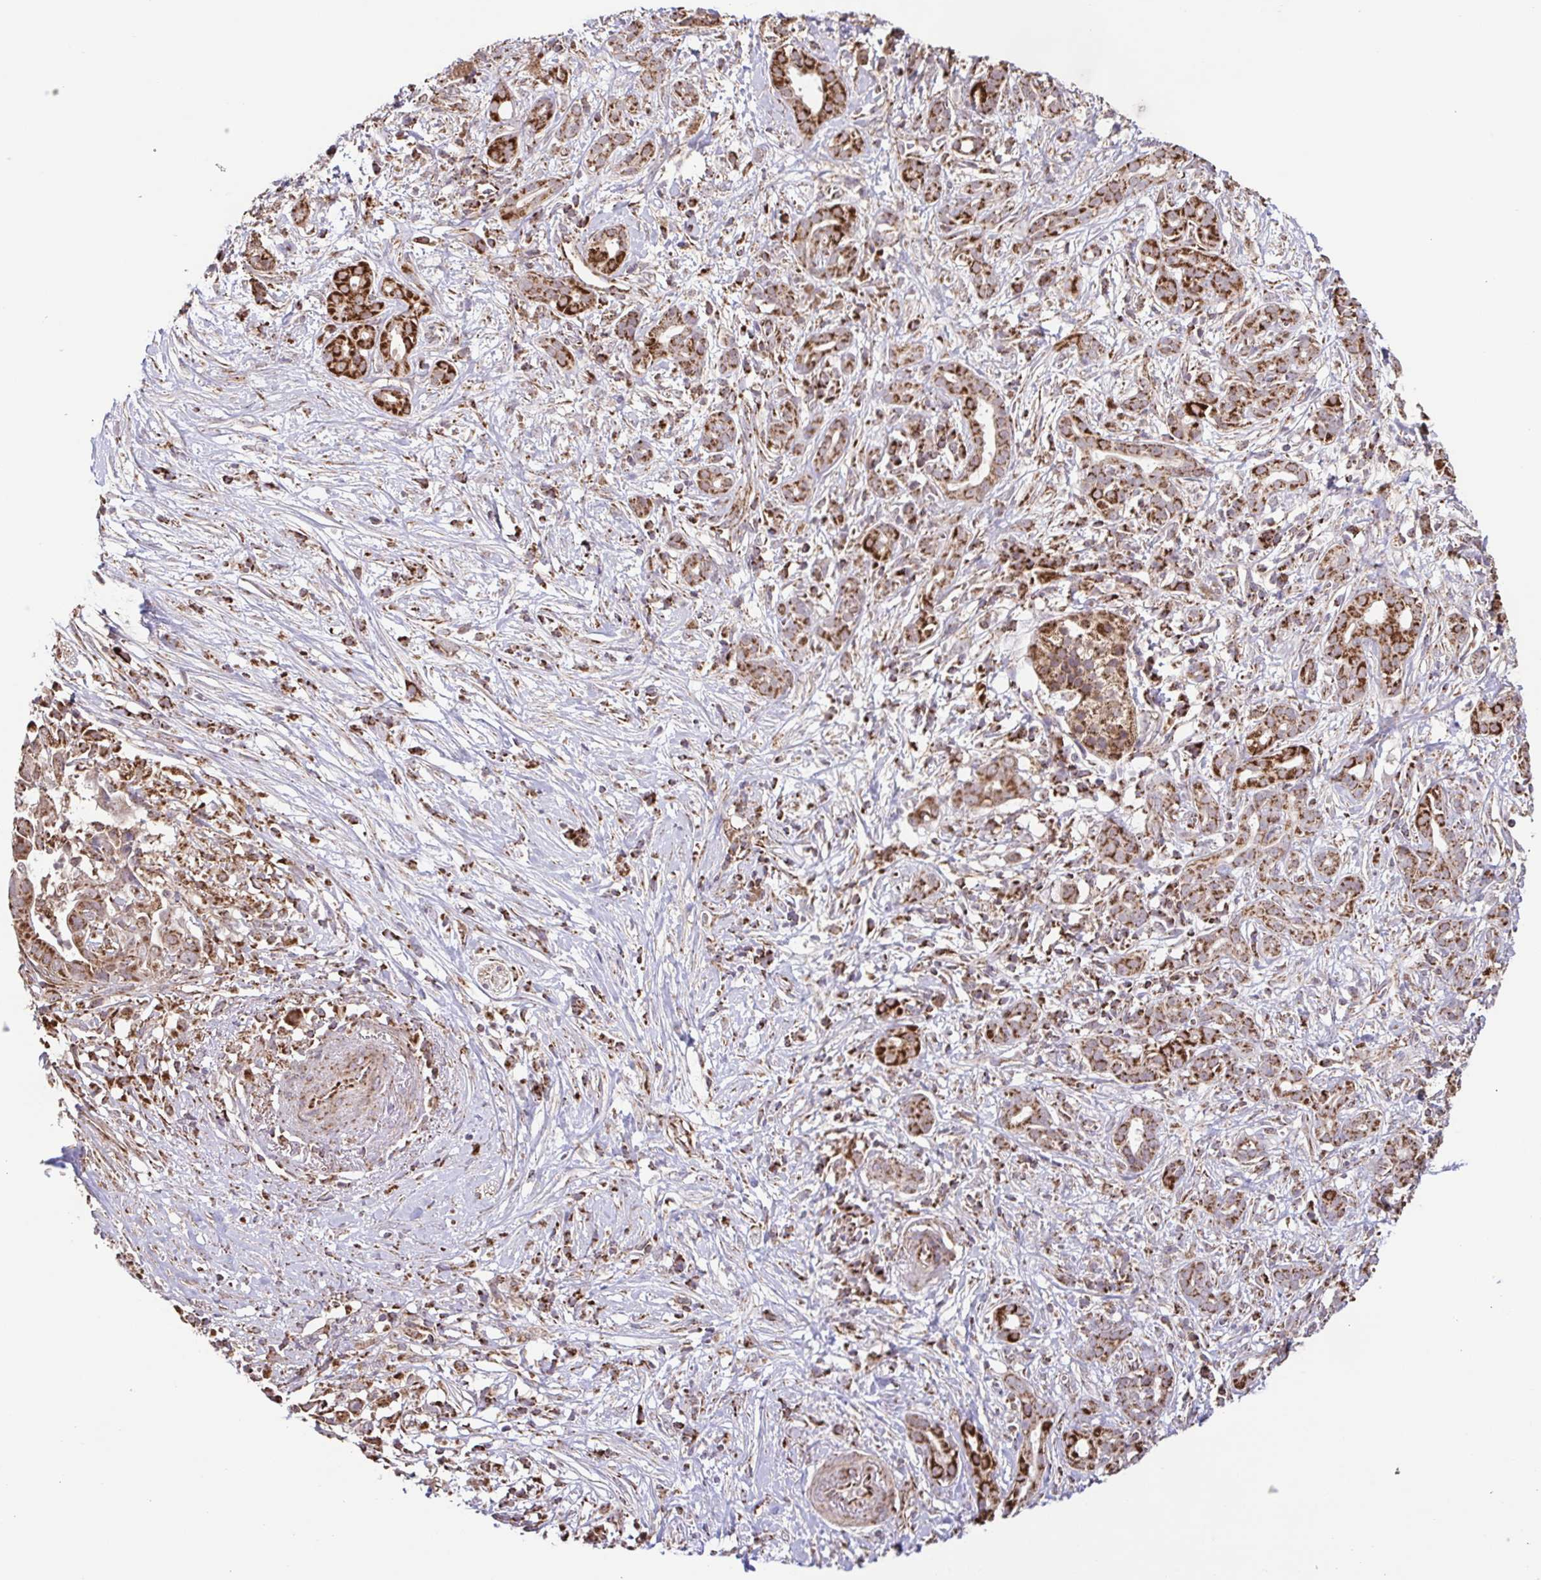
{"staining": {"intensity": "strong", "quantity": "25%-75%", "location": "cytoplasmic/membranous"}, "tissue": "pancreatic cancer", "cell_type": "Tumor cells", "image_type": "cancer", "snomed": [{"axis": "morphology", "description": "Adenocarcinoma, NOS"}, {"axis": "topography", "description": "Pancreas"}], "caption": "The image displays staining of pancreatic cancer (adenocarcinoma), revealing strong cytoplasmic/membranous protein expression (brown color) within tumor cells. Using DAB (3,3'-diaminobenzidine) (brown) and hematoxylin (blue) stains, captured at high magnification using brightfield microscopy.", "gene": "DIP2B", "patient": {"sex": "male", "age": 61}}